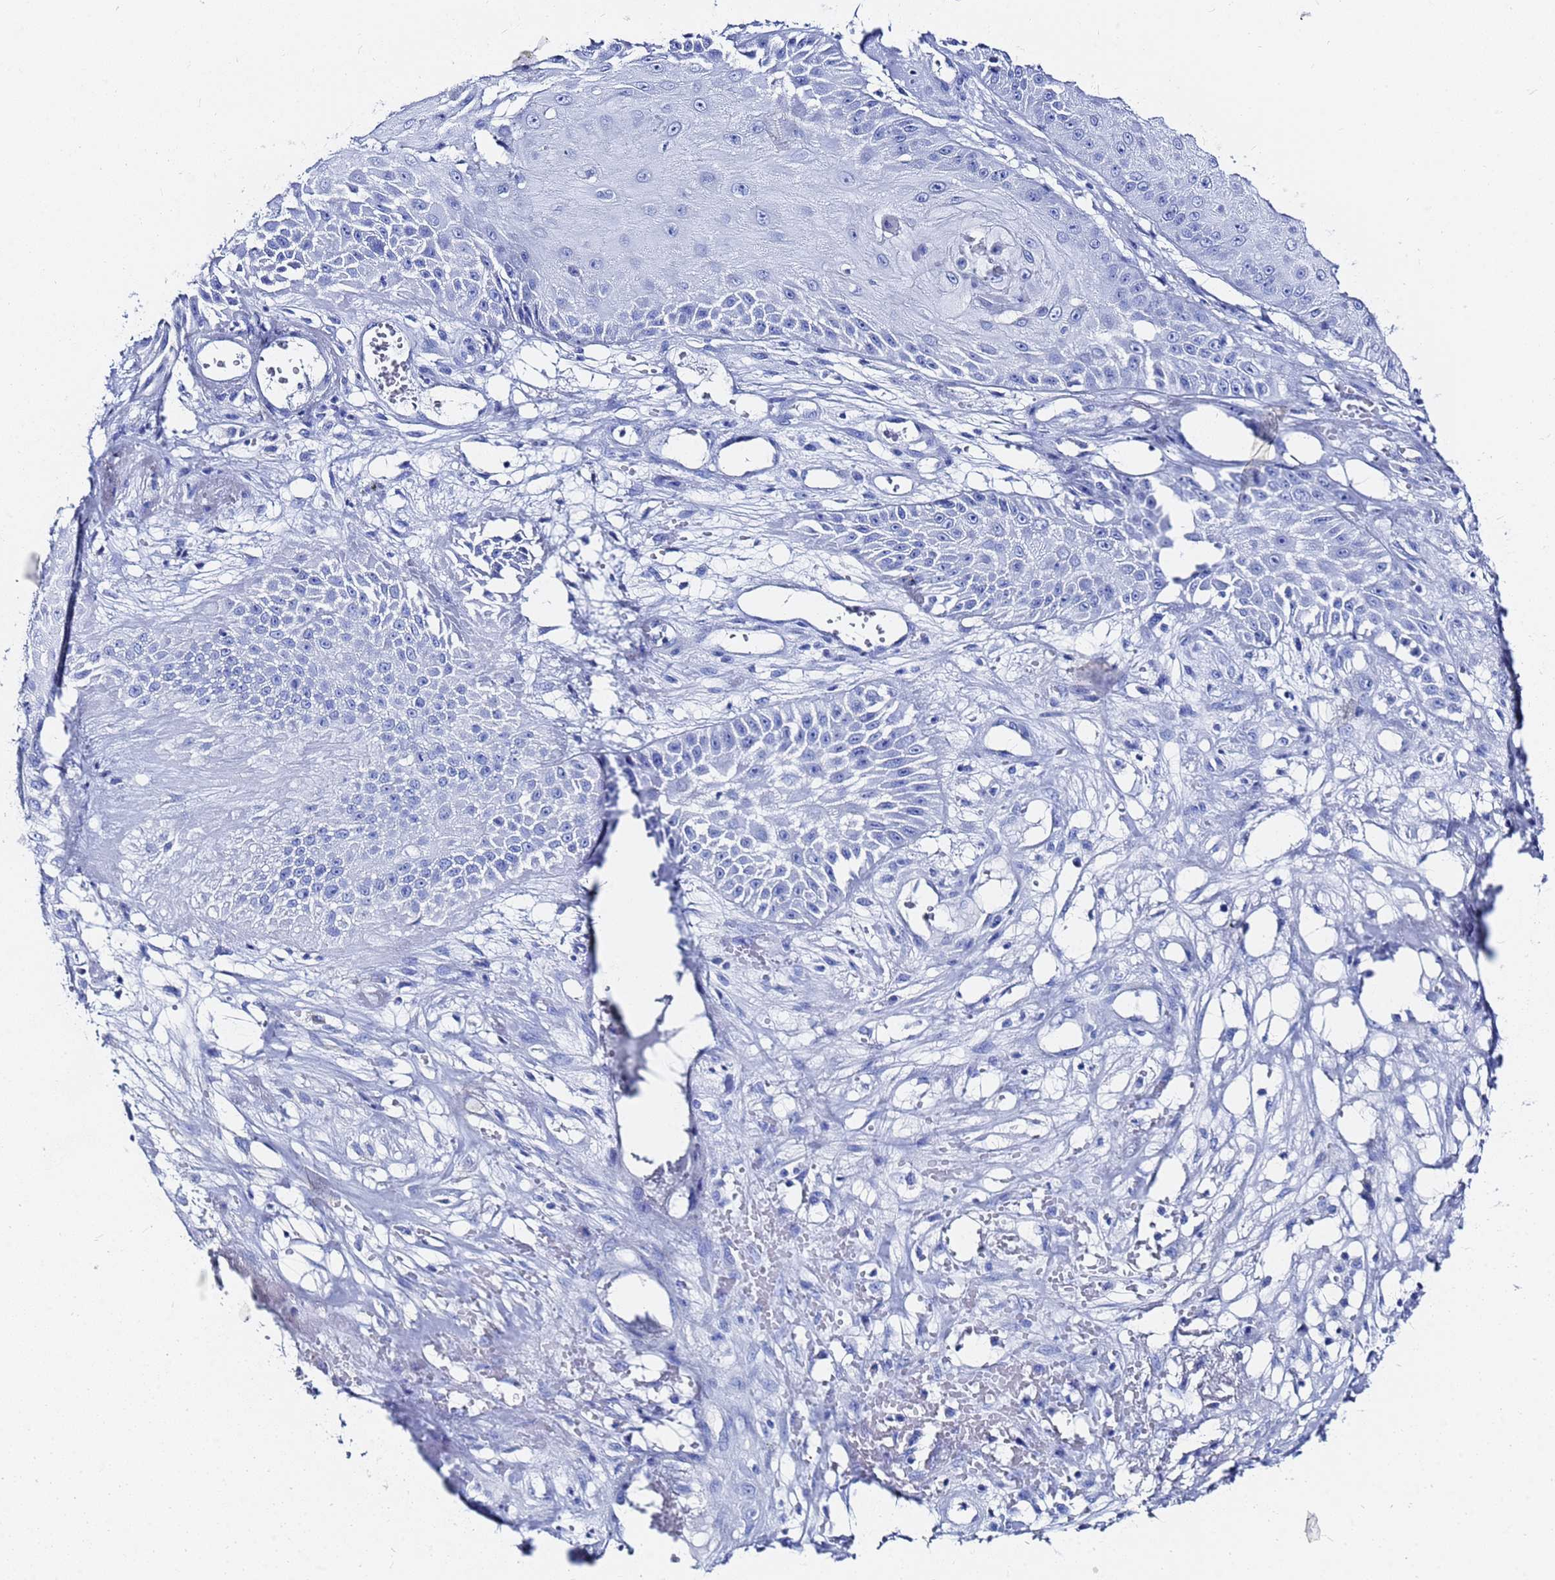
{"staining": {"intensity": "negative", "quantity": "none", "location": "none"}, "tissue": "skin cancer", "cell_type": "Tumor cells", "image_type": "cancer", "snomed": [{"axis": "morphology", "description": "Squamous cell carcinoma, NOS"}, {"axis": "topography", "description": "Skin"}], "caption": "Tumor cells are negative for protein expression in human skin cancer (squamous cell carcinoma).", "gene": "GGT1", "patient": {"sex": "male", "age": 70}}